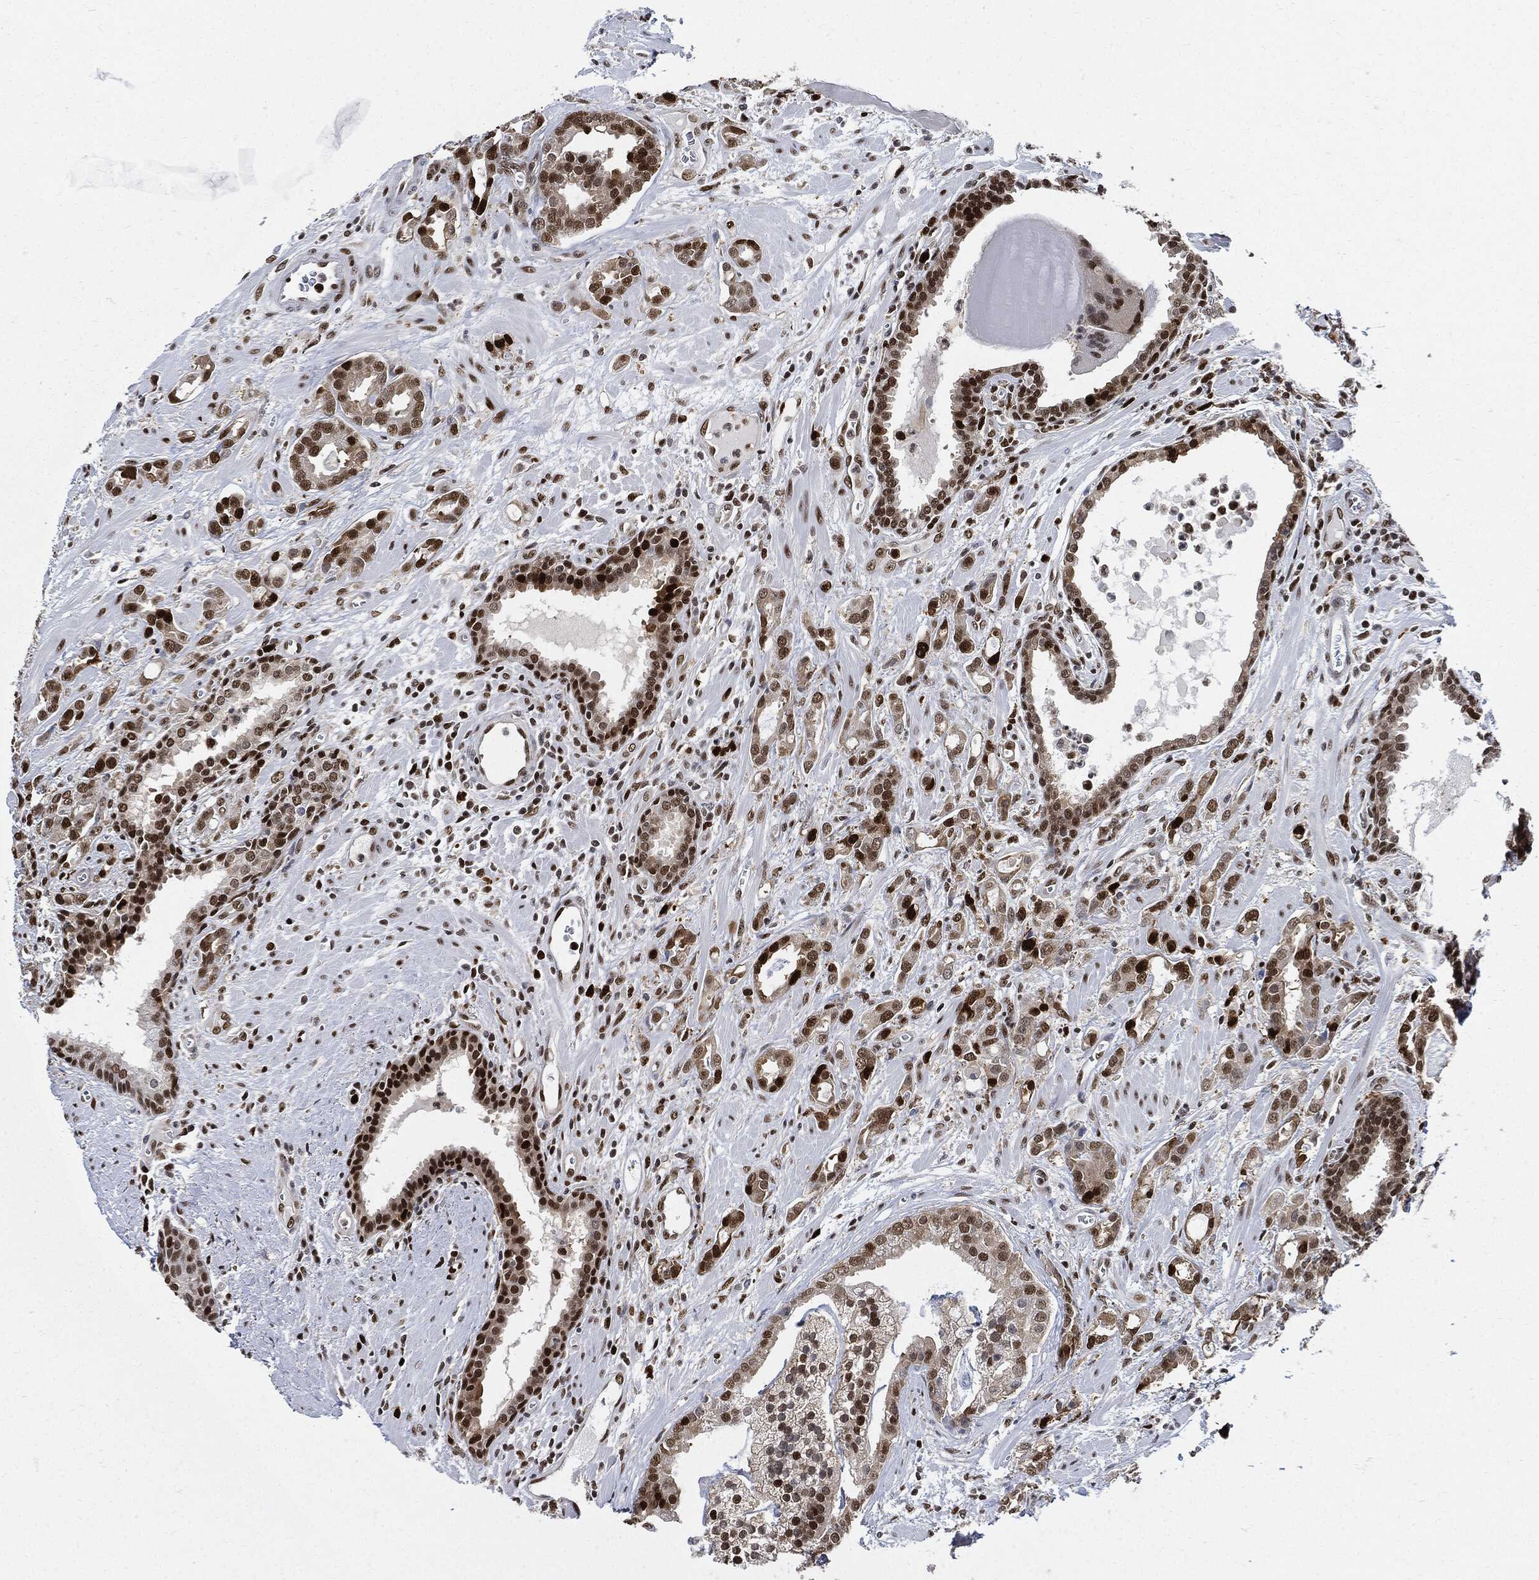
{"staining": {"intensity": "strong", "quantity": ">75%", "location": "nuclear"}, "tissue": "prostate cancer", "cell_type": "Tumor cells", "image_type": "cancer", "snomed": [{"axis": "morphology", "description": "Adenocarcinoma, NOS"}, {"axis": "topography", "description": "Prostate"}], "caption": "Prostate cancer stained with DAB immunohistochemistry exhibits high levels of strong nuclear staining in approximately >75% of tumor cells.", "gene": "PCNA", "patient": {"sex": "male", "age": 57}}